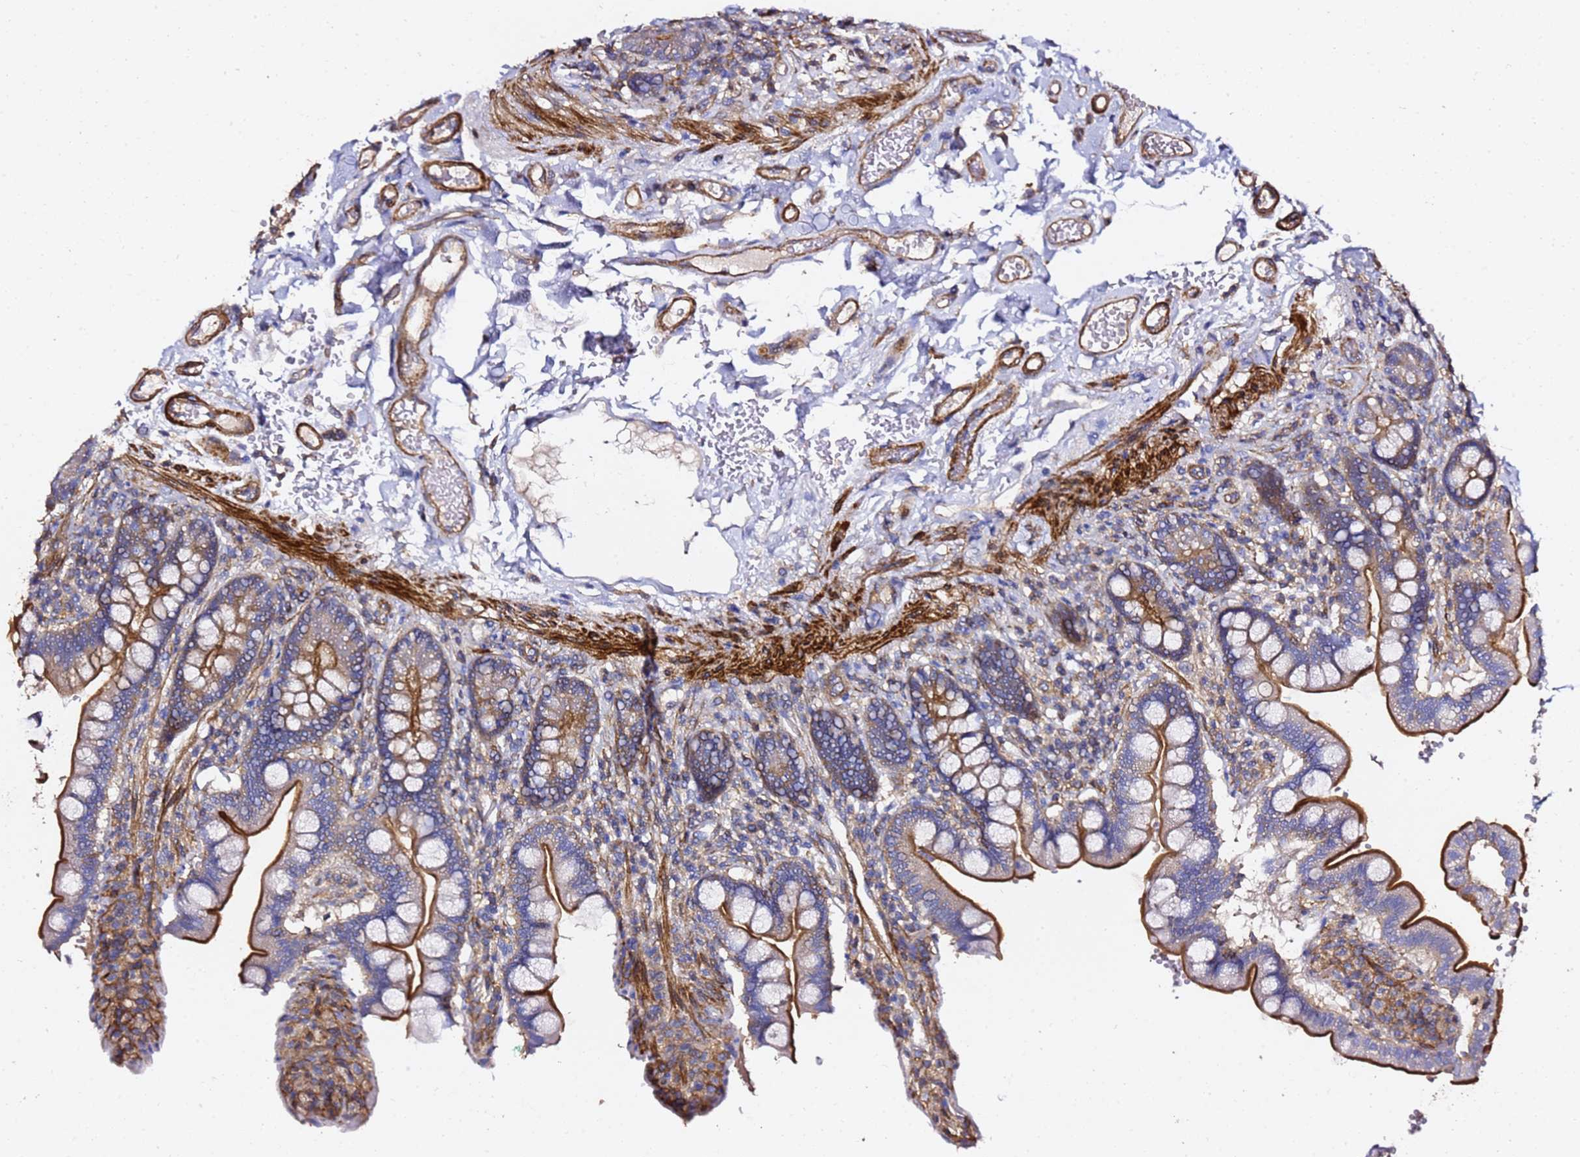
{"staining": {"intensity": "strong", "quantity": ">75%", "location": "cytoplasmic/membranous"}, "tissue": "small intestine", "cell_type": "Glandular cells", "image_type": "normal", "snomed": [{"axis": "morphology", "description": "Normal tissue, NOS"}, {"axis": "topography", "description": "Small intestine"}], "caption": "This histopathology image displays unremarkable small intestine stained with immunohistochemistry to label a protein in brown. The cytoplasmic/membranous of glandular cells show strong positivity for the protein. Nuclei are counter-stained blue.", "gene": "ZFP36L2", "patient": {"sex": "female", "age": 64}}